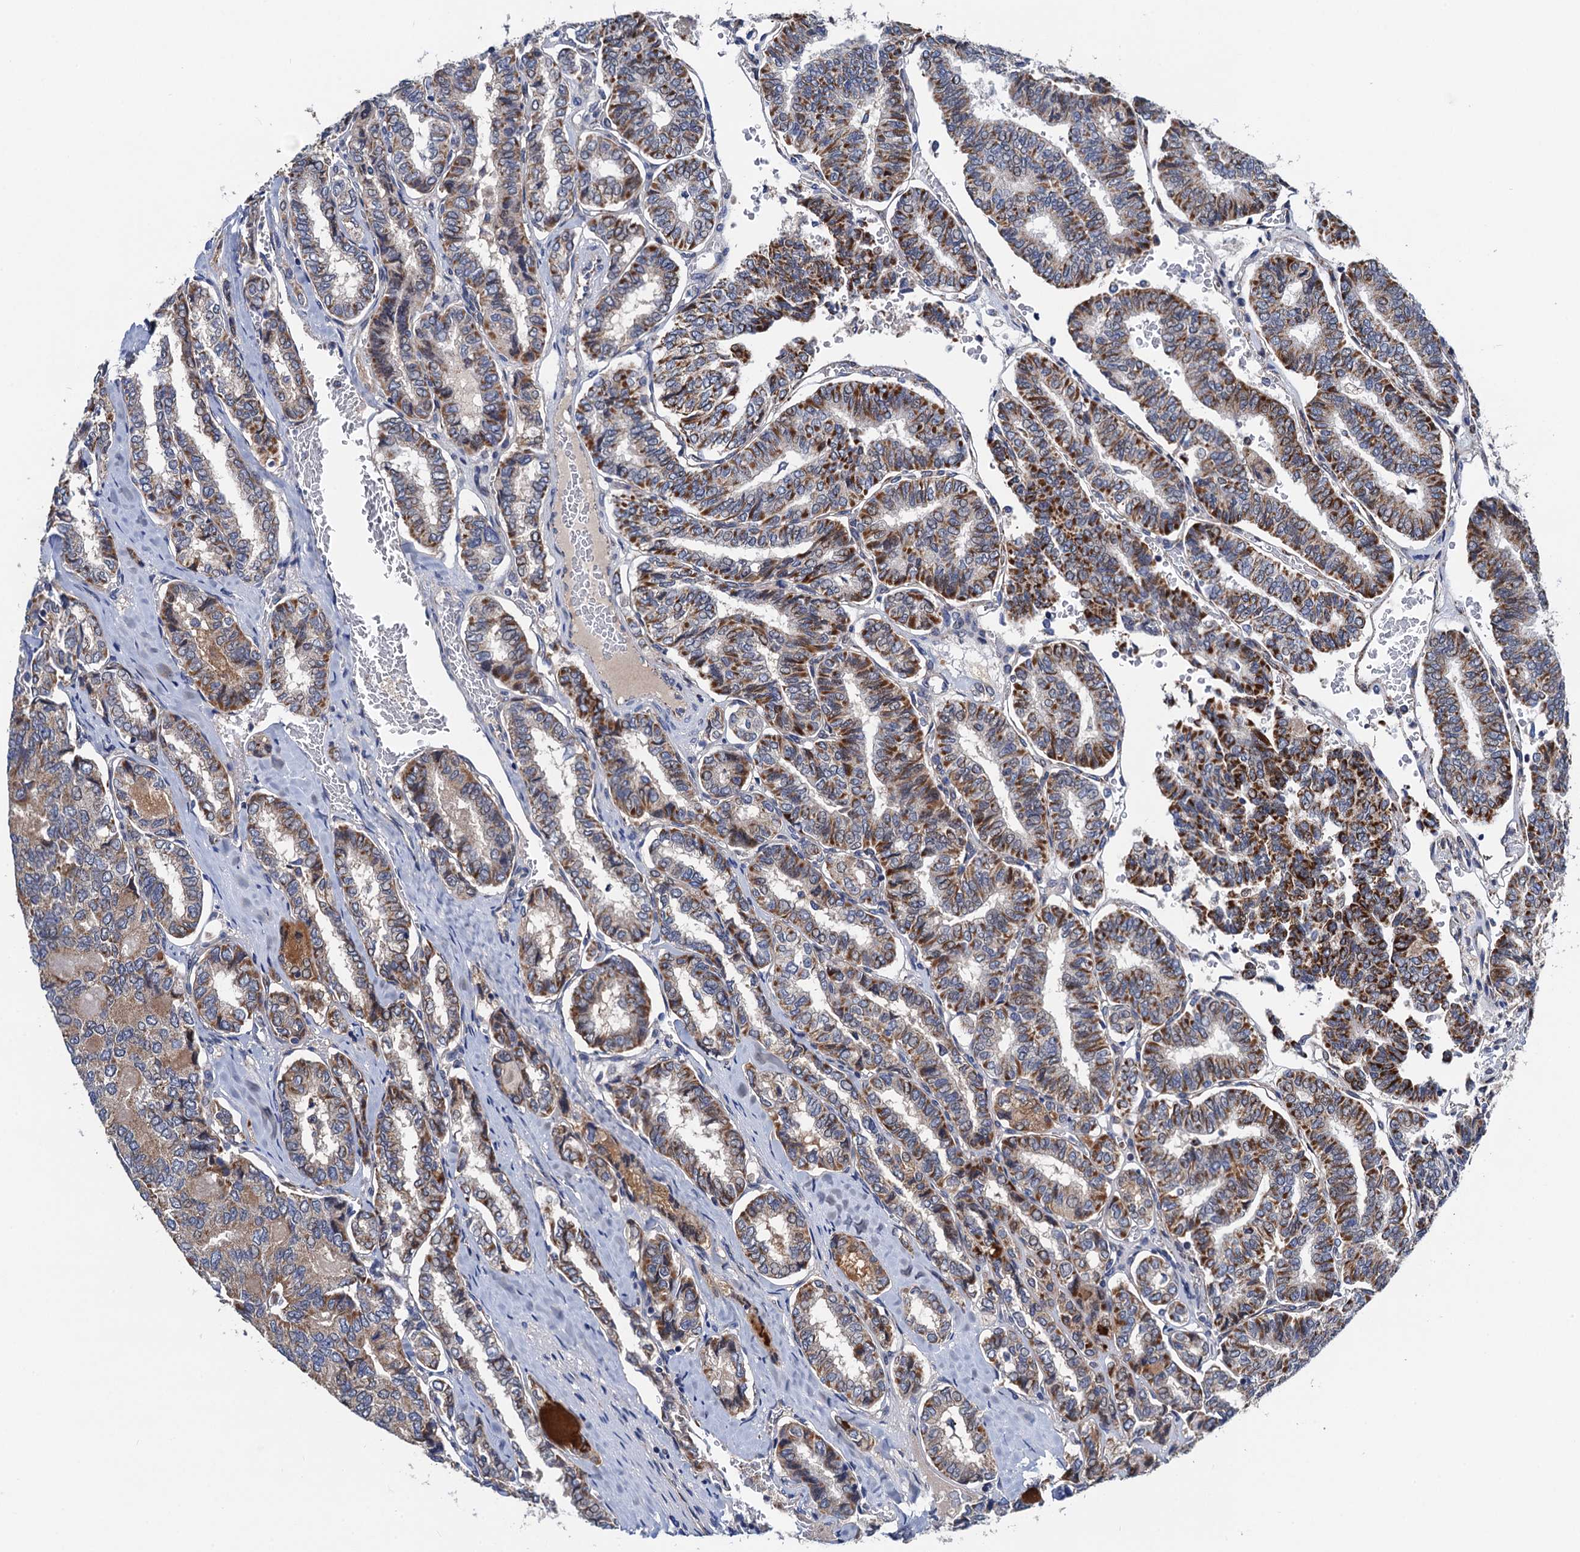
{"staining": {"intensity": "moderate", "quantity": "25%-75%", "location": "cytoplasmic/membranous"}, "tissue": "thyroid cancer", "cell_type": "Tumor cells", "image_type": "cancer", "snomed": [{"axis": "morphology", "description": "Papillary adenocarcinoma, NOS"}, {"axis": "topography", "description": "Thyroid gland"}], "caption": "Brown immunohistochemical staining in human thyroid papillary adenocarcinoma displays moderate cytoplasmic/membranous staining in approximately 25%-75% of tumor cells.", "gene": "PTCD3", "patient": {"sex": "female", "age": 35}}